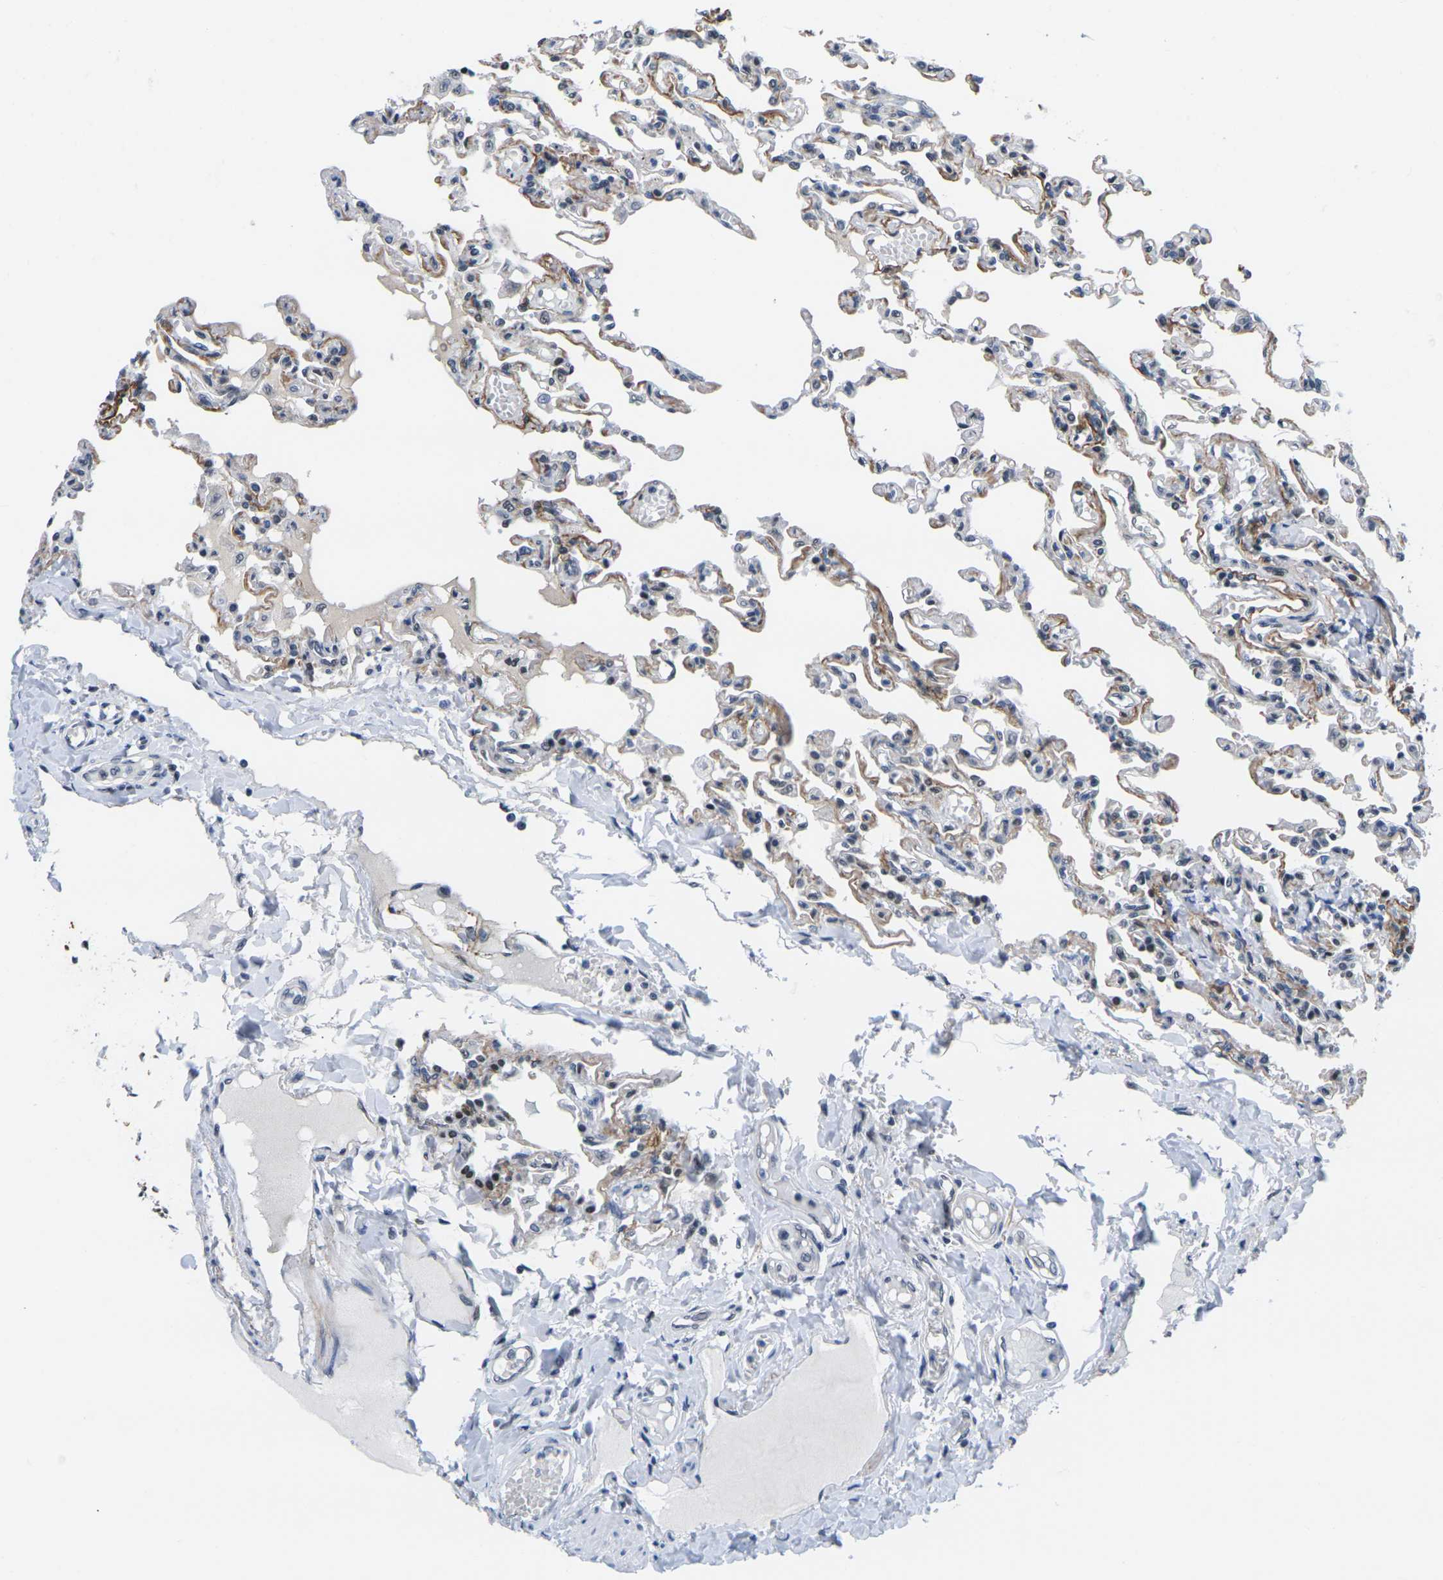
{"staining": {"intensity": "strong", "quantity": "25%-75%", "location": "cytoplasmic/membranous"}, "tissue": "lung", "cell_type": "Alveolar cells", "image_type": "normal", "snomed": [{"axis": "morphology", "description": "Normal tissue, NOS"}, {"axis": "topography", "description": "Lung"}], "caption": "Protein staining displays strong cytoplasmic/membranous staining in approximately 25%-75% of alveolar cells in unremarkable lung.", "gene": "RBM7", "patient": {"sex": "male", "age": 21}}